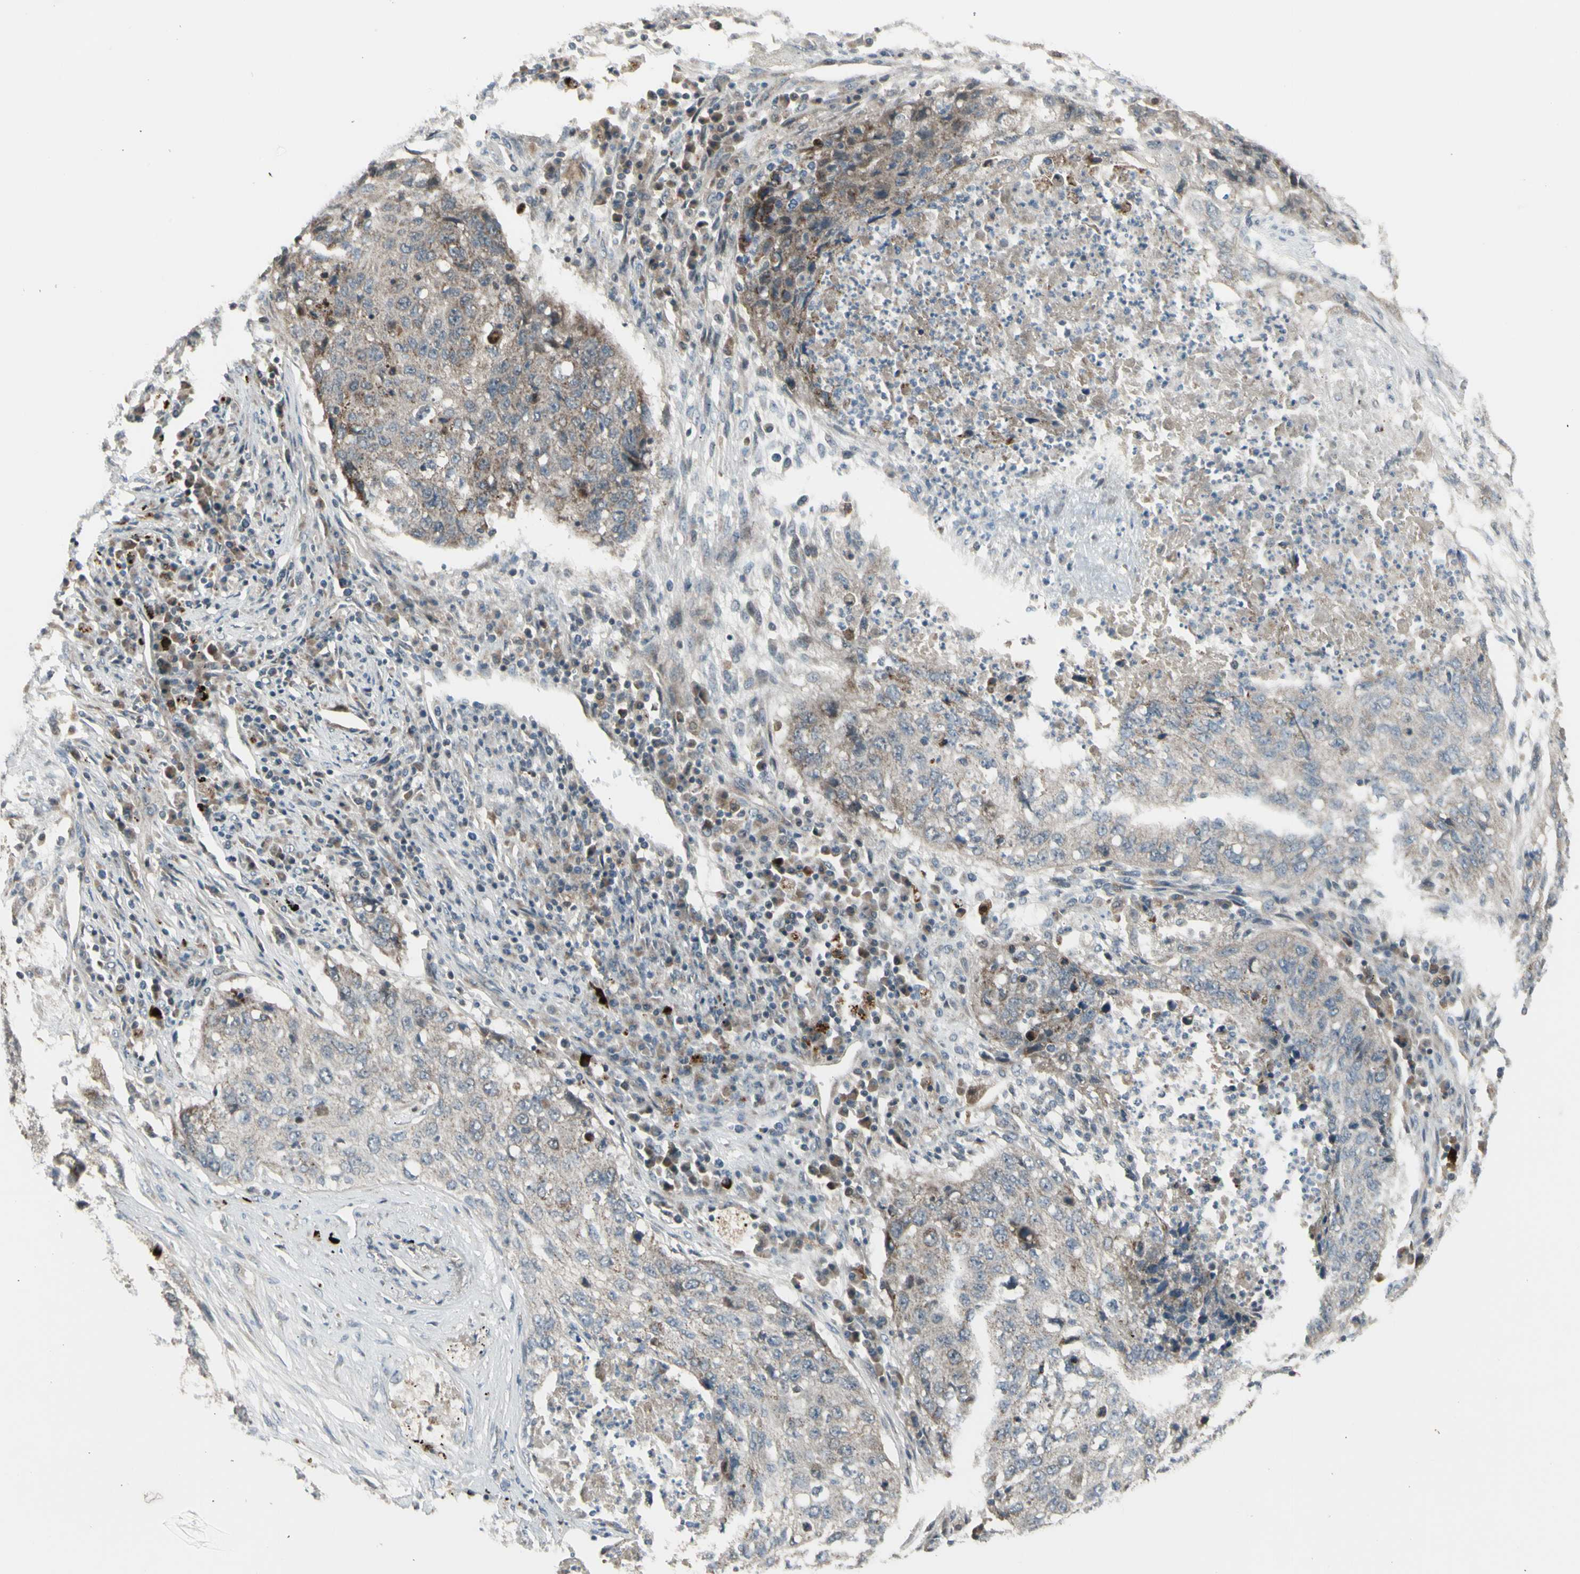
{"staining": {"intensity": "weak", "quantity": "25%-75%", "location": "cytoplasmic/membranous"}, "tissue": "lung cancer", "cell_type": "Tumor cells", "image_type": "cancer", "snomed": [{"axis": "morphology", "description": "Squamous cell carcinoma, NOS"}, {"axis": "topography", "description": "Lung"}], "caption": "A photomicrograph of lung cancer (squamous cell carcinoma) stained for a protein displays weak cytoplasmic/membranous brown staining in tumor cells.", "gene": "OSTM1", "patient": {"sex": "female", "age": 63}}